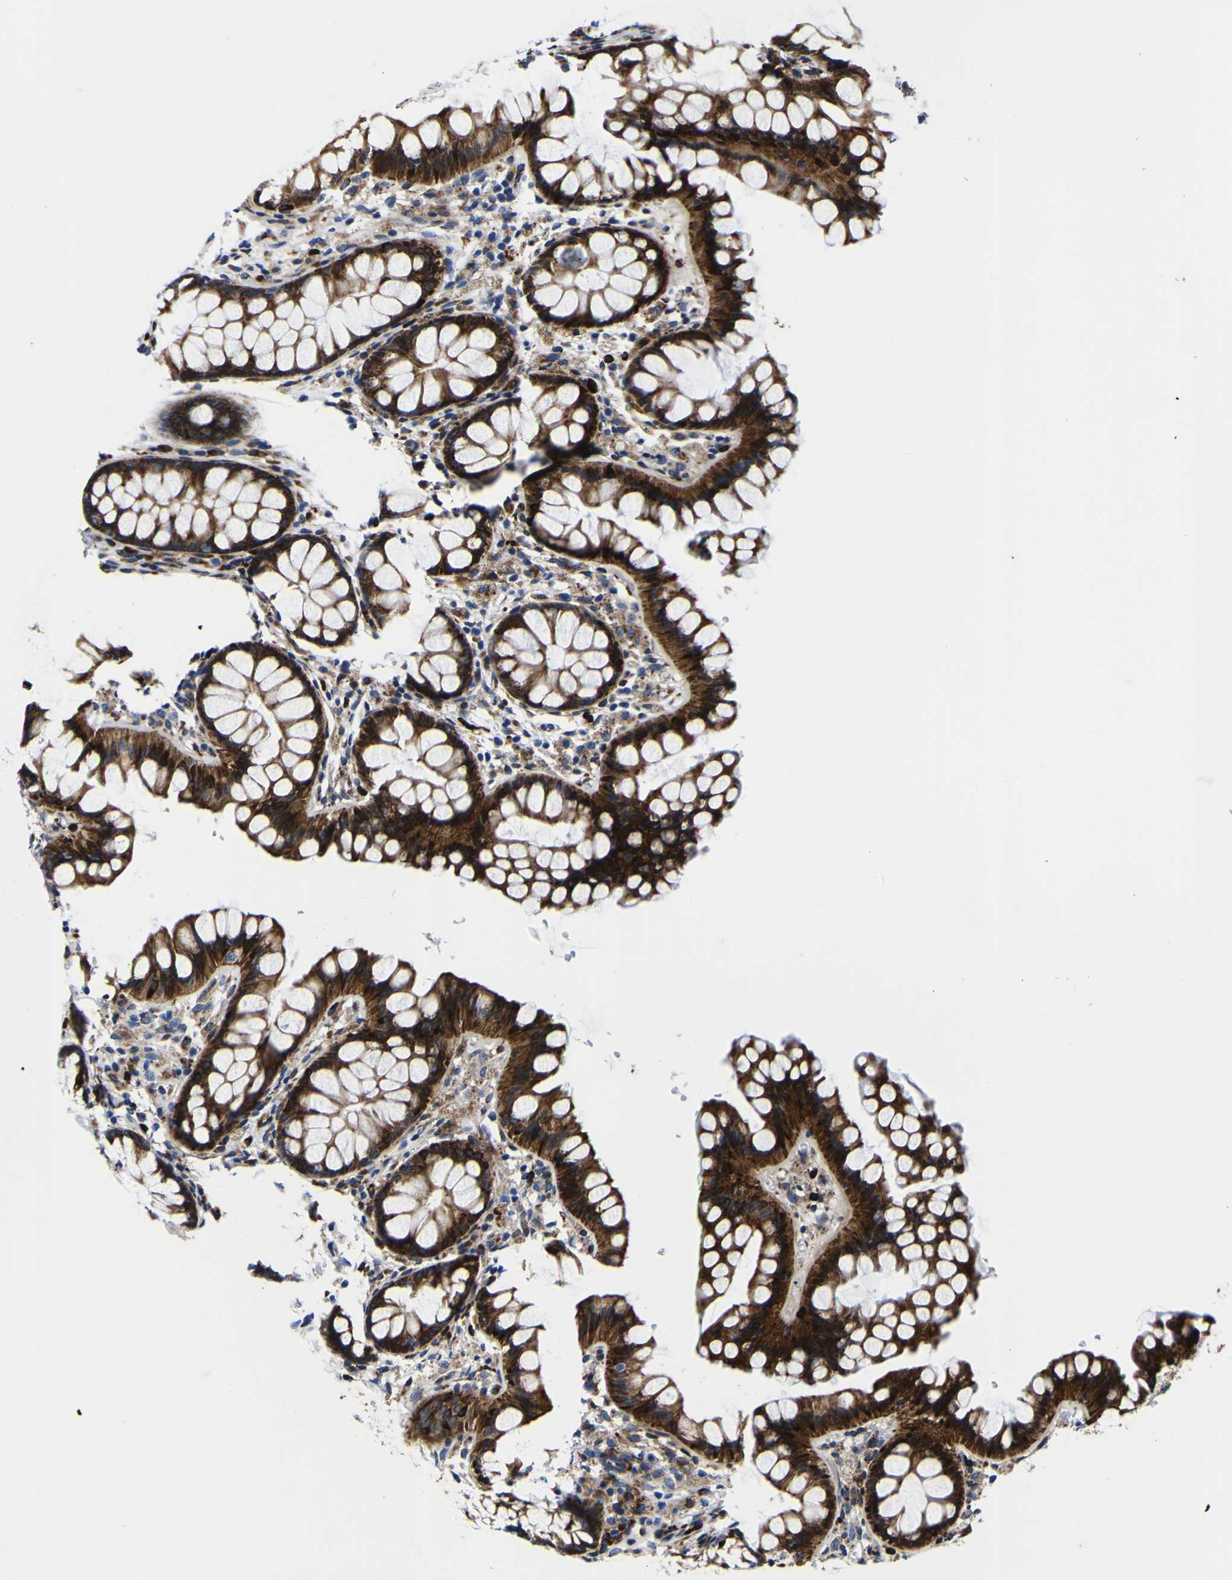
{"staining": {"intensity": "moderate", "quantity": ">75%", "location": "cytoplasmic/membranous"}, "tissue": "colon", "cell_type": "Endothelial cells", "image_type": "normal", "snomed": [{"axis": "morphology", "description": "Normal tissue, NOS"}, {"axis": "topography", "description": "Colon"}], "caption": "High-power microscopy captured an immunohistochemistry (IHC) histopathology image of unremarkable colon, revealing moderate cytoplasmic/membranous staining in approximately >75% of endothelial cells.", "gene": "SCD", "patient": {"sex": "female", "age": 55}}